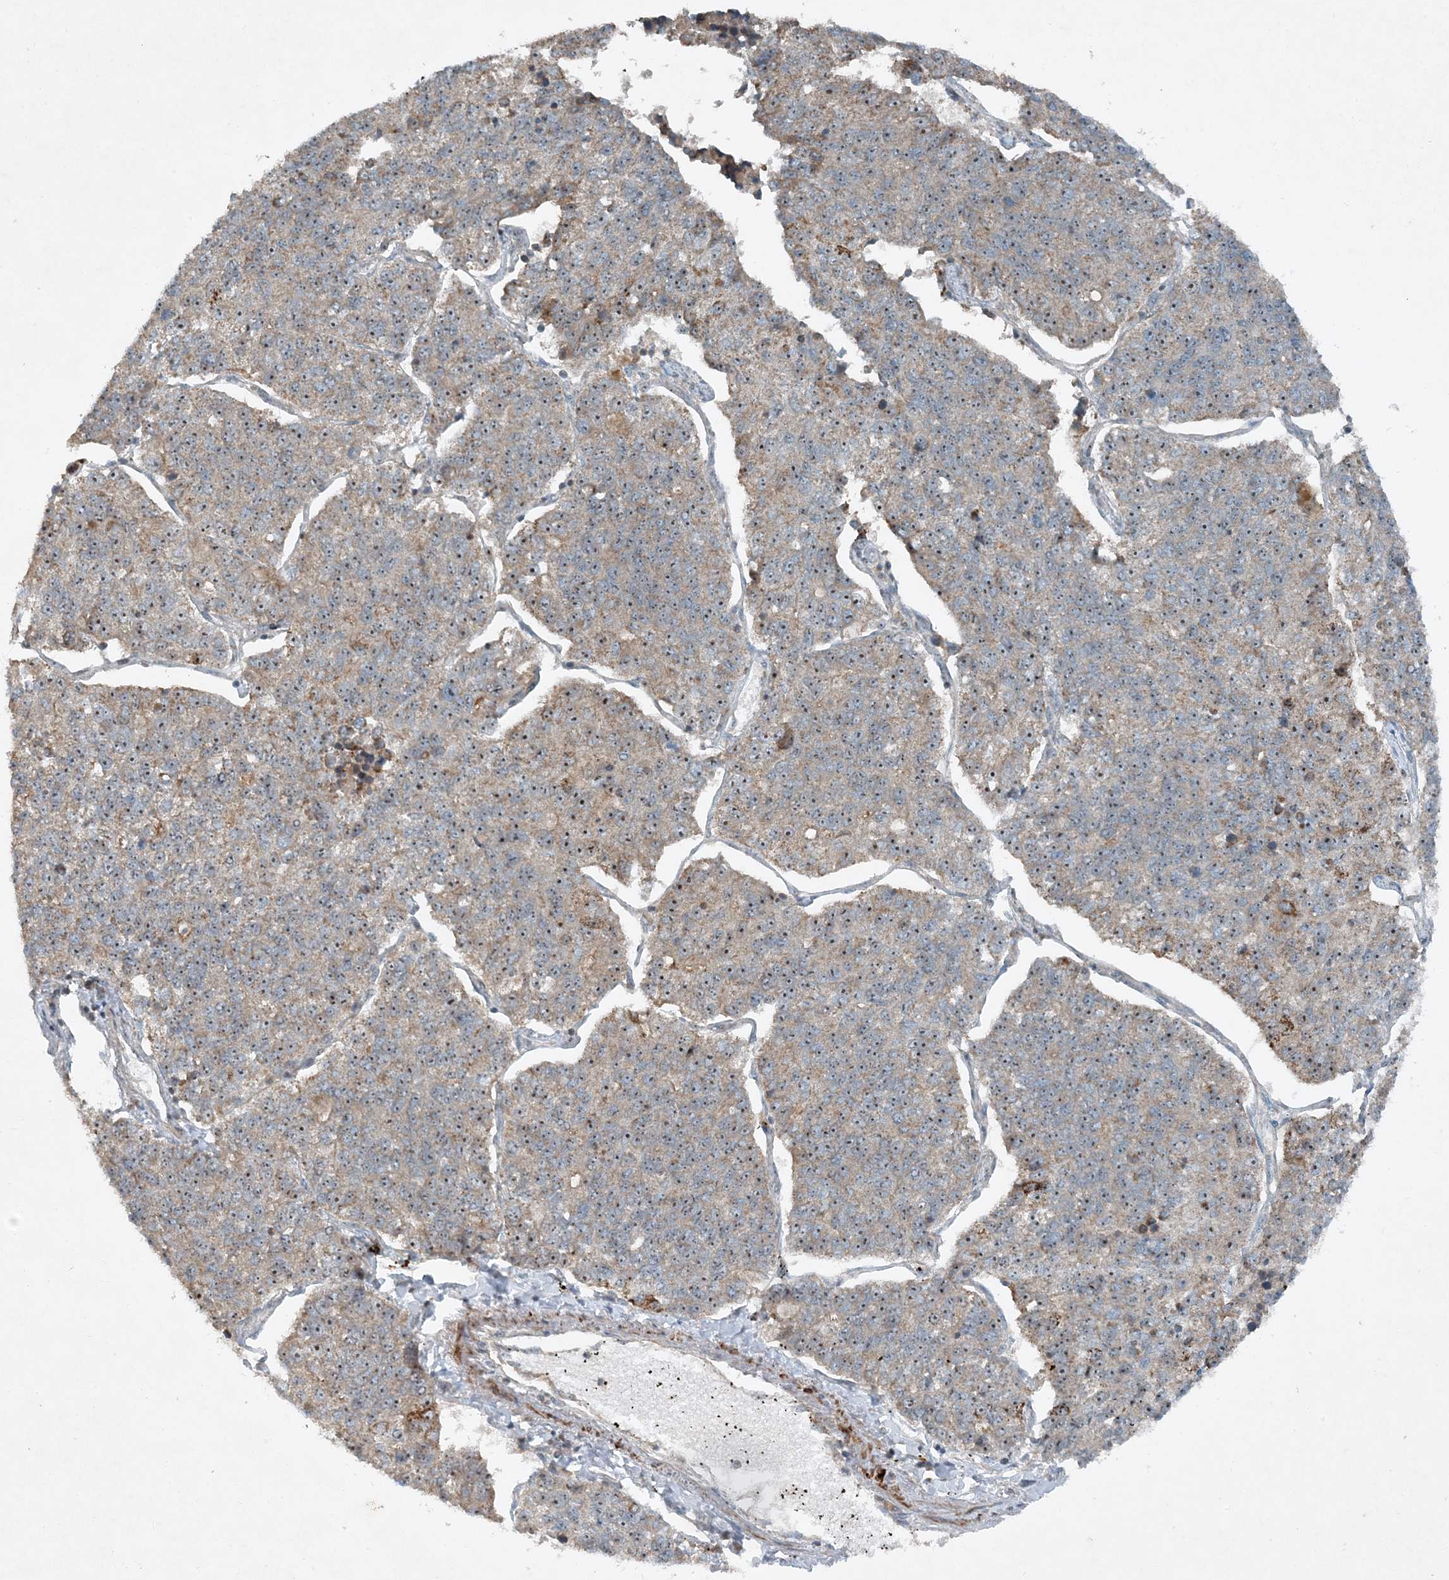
{"staining": {"intensity": "weak", "quantity": "25%-75%", "location": "cytoplasmic/membranous,nuclear"}, "tissue": "lung cancer", "cell_type": "Tumor cells", "image_type": "cancer", "snomed": [{"axis": "morphology", "description": "Adenocarcinoma, NOS"}, {"axis": "topography", "description": "Lung"}], "caption": "Lung cancer (adenocarcinoma) stained with a protein marker reveals weak staining in tumor cells.", "gene": "MITD1", "patient": {"sex": "male", "age": 49}}